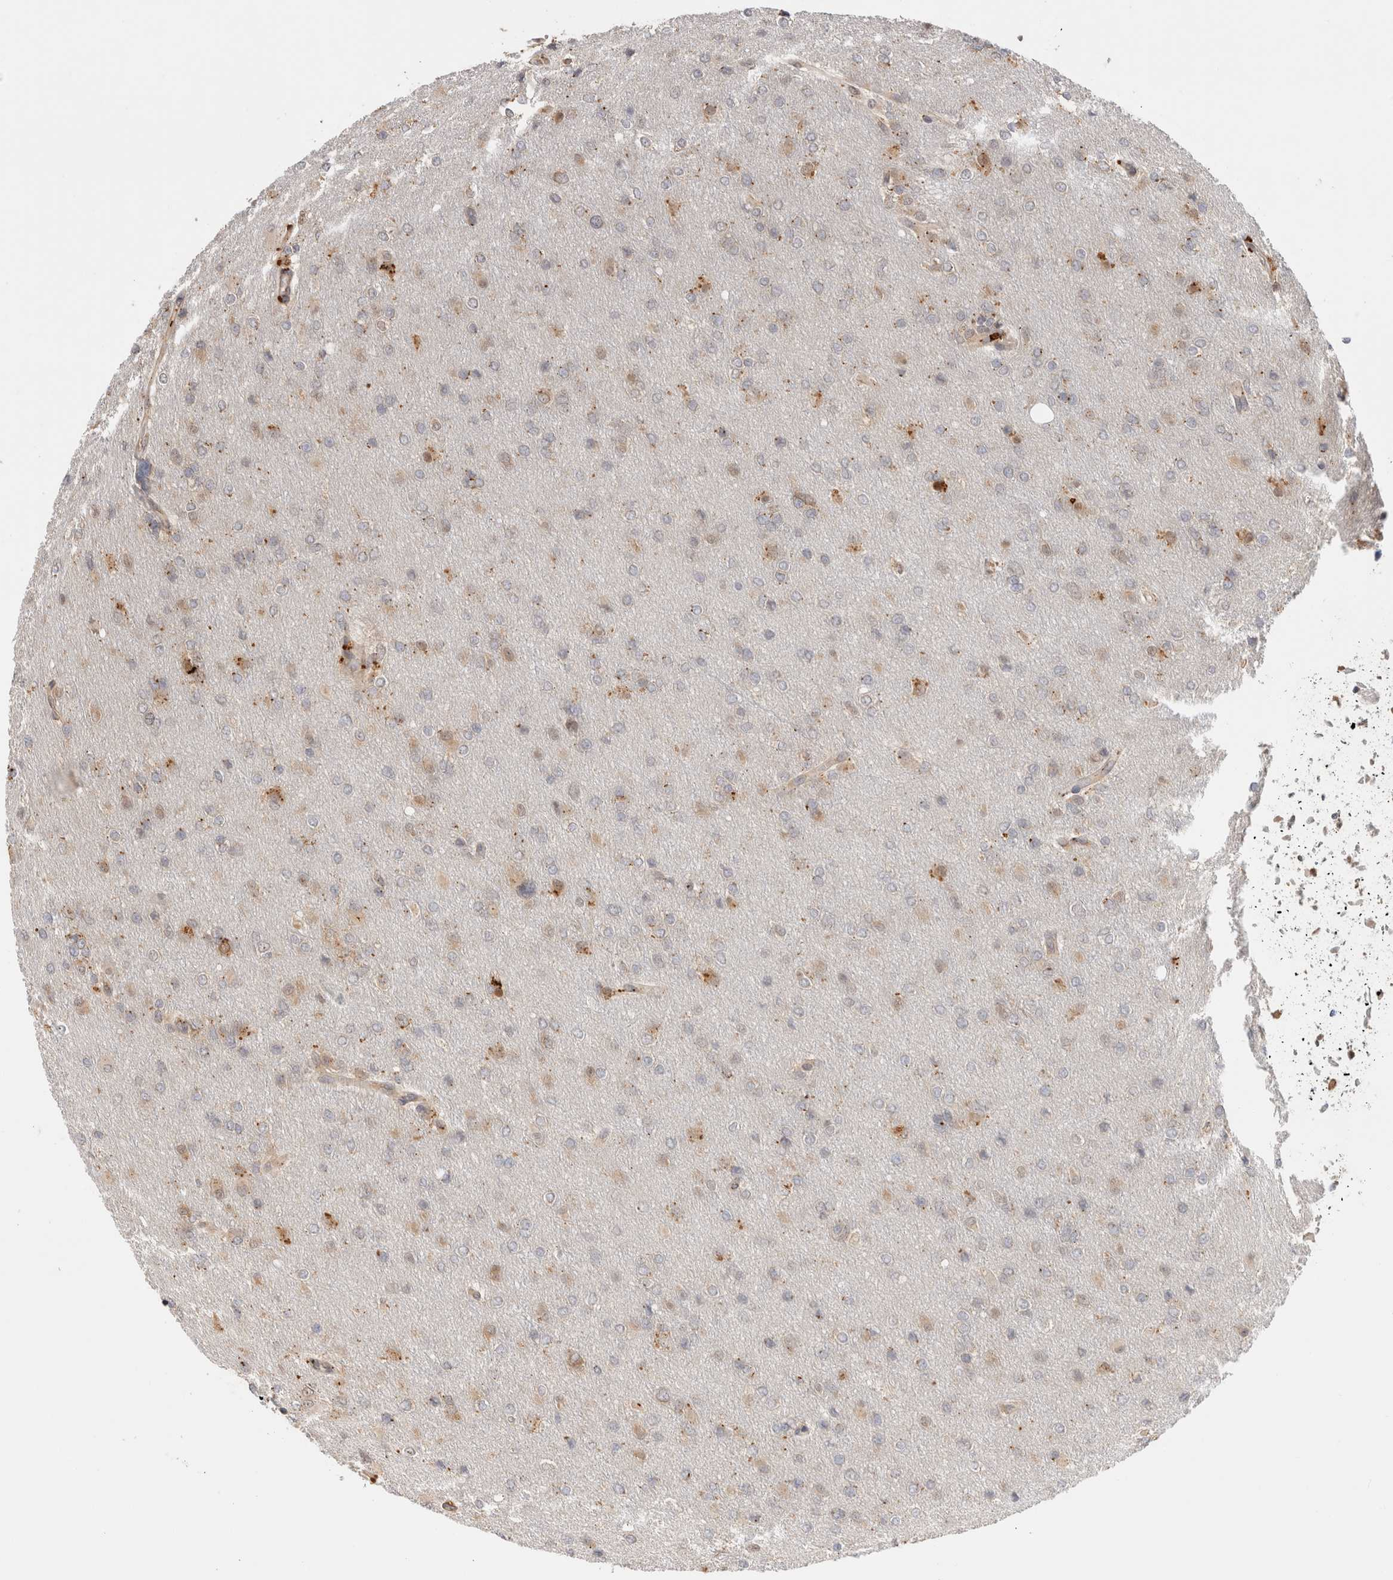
{"staining": {"intensity": "weak", "quantity": "<25%", "location": "cytoplasmic/membranous"}, "tissue": "glioma", "cell_type": "Tumor cells", "image_type": "cancer", "snomed": [{"axis": "morphology", "description": "Glioma, malignant, High grade"}, {"axis": "topography", "description": "Cerebral cortex"}], "caption": "The histopathology image demonstrates no significant positivity in tumor cells of malignant glioma (high-grade).", "gene": "ACTL9", "patient": {"sex": "female", "age": 36}}